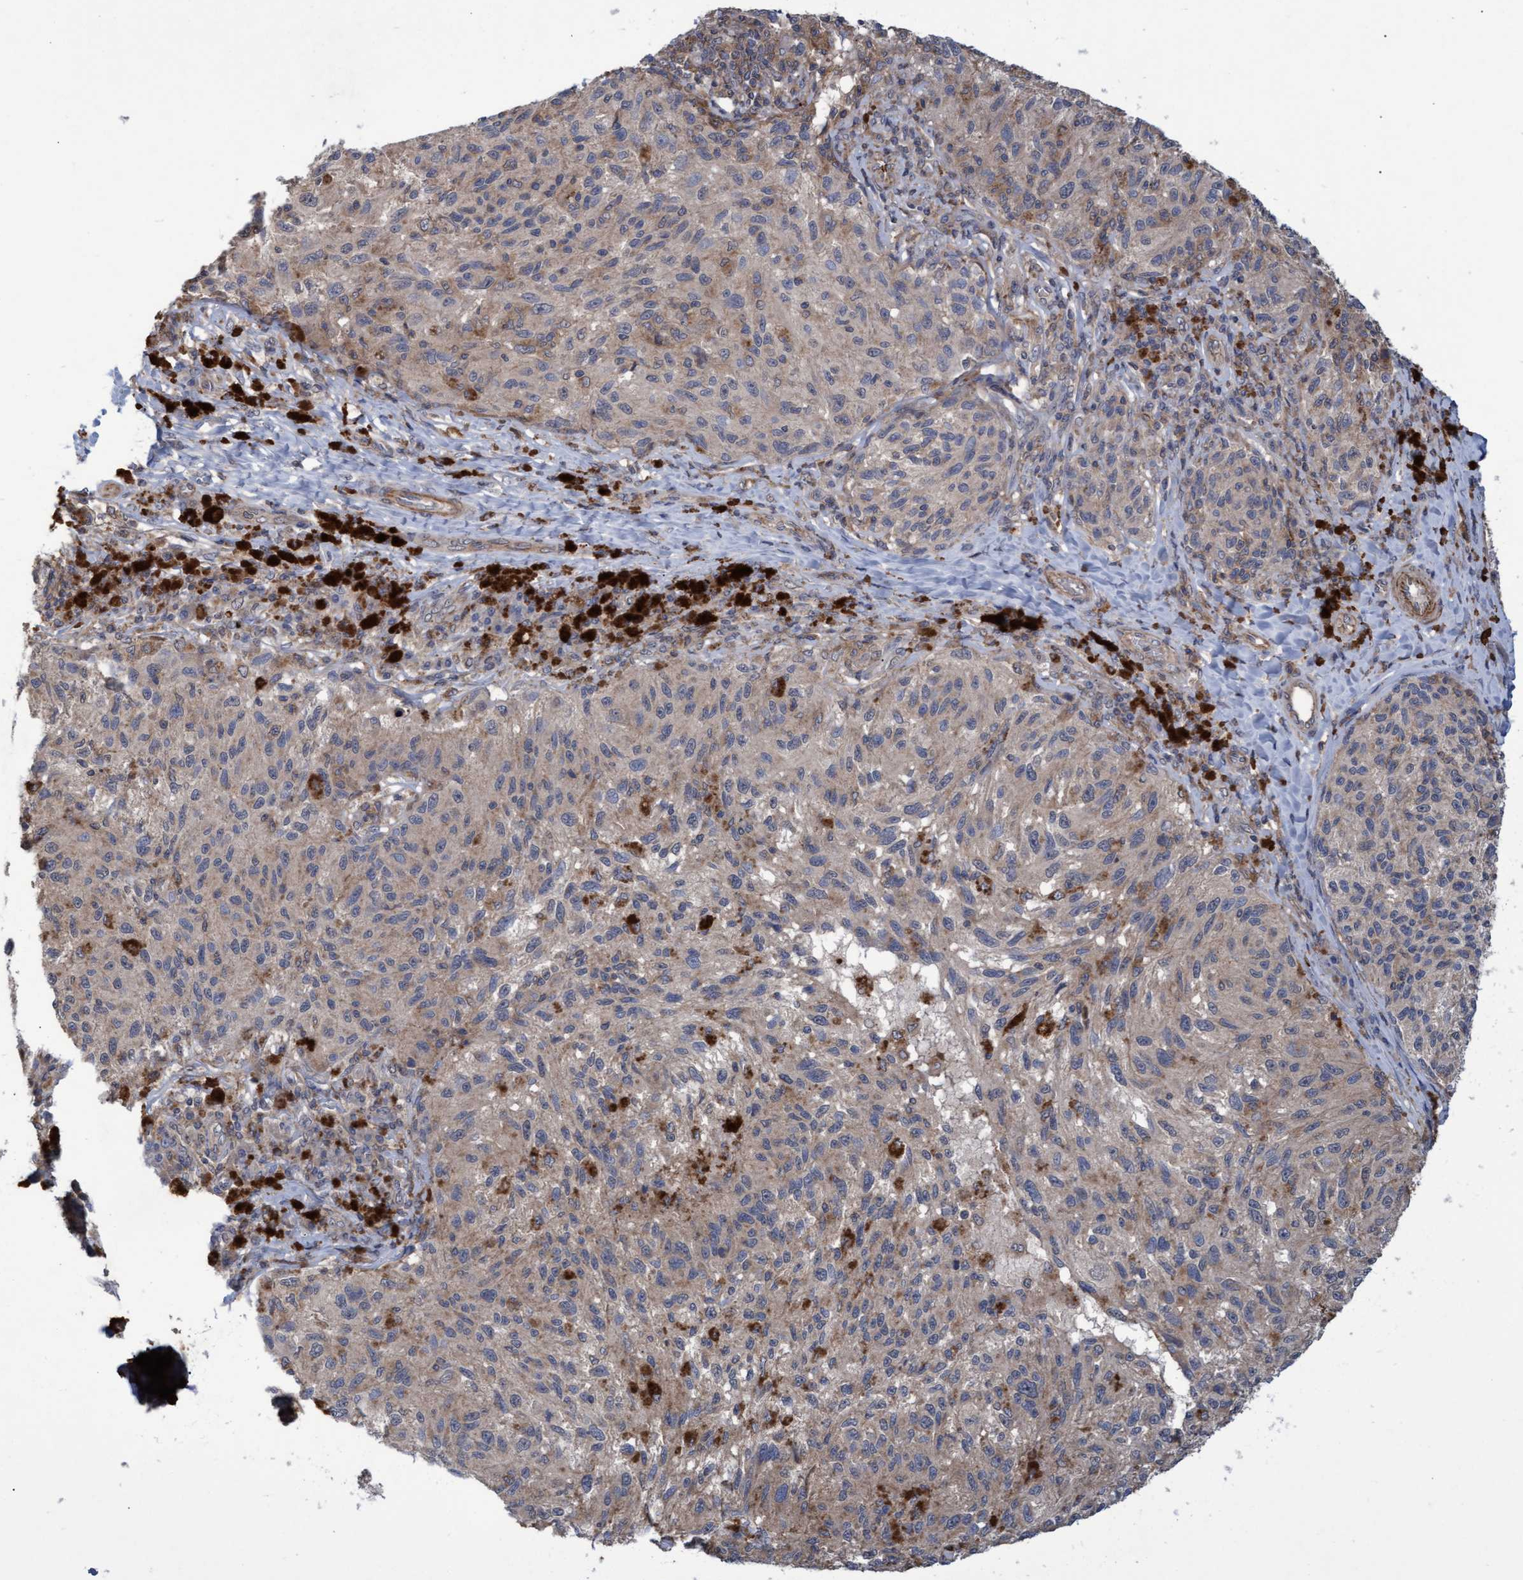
{"staining": {"intensity": "negative", "quantity": "none", "location": "none"}, "tissue": "melanoma", "cell_type": "Tumor cells", "image_type": "cancer", "snomed": [{"axis": "morphology", "description": "Malignant melanoma, NOS"}, {"axis": "topography", "description": "Skin"}], "caption": "IHC histopathology image of neoplastic tissue: melanoma stained with DAB shows no significant protein staining in tumor cells. Nuclei are stained in blue.", "gene": "NAA15", "patient": {"sex": "female", "age": 73}}